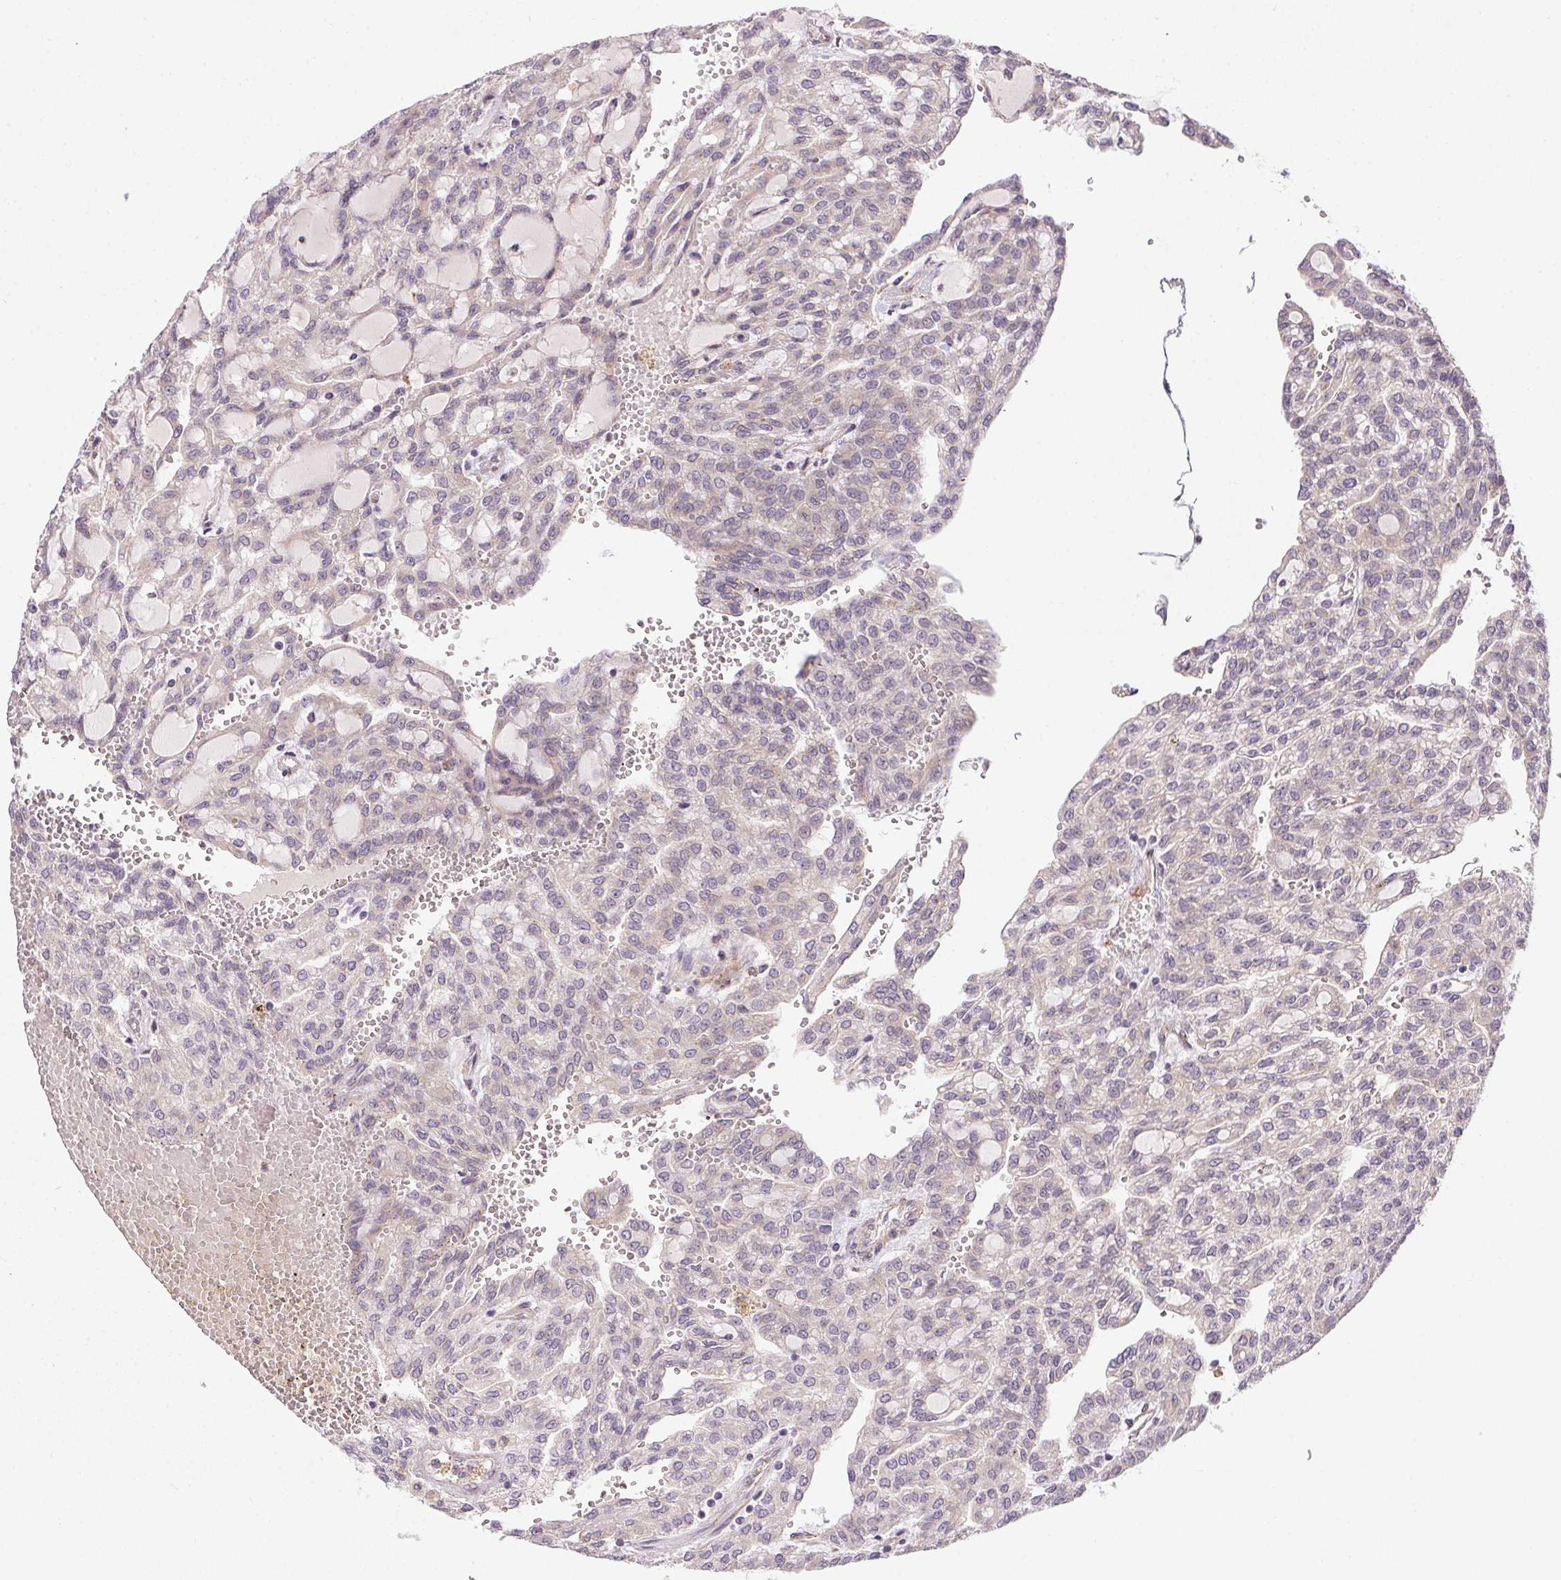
{"staining": {"intensity": "negative", "quantity": "none", "location": "none"}, "tissue": "renal cancer", "cell_type": "Tumor cells", "image_type": "cancer", "snomed": [{"axis": "morphology", "description": "Adenocarcinoma, NOS"}, {"axis": "topography", "description": "Kidney"}], "caption": "Renal cancer was stained to show a protein in brown. There is no significant expression in tumor cells.", "gene": "CFAP92", "patient": {"sex": "male", "age": 63}}